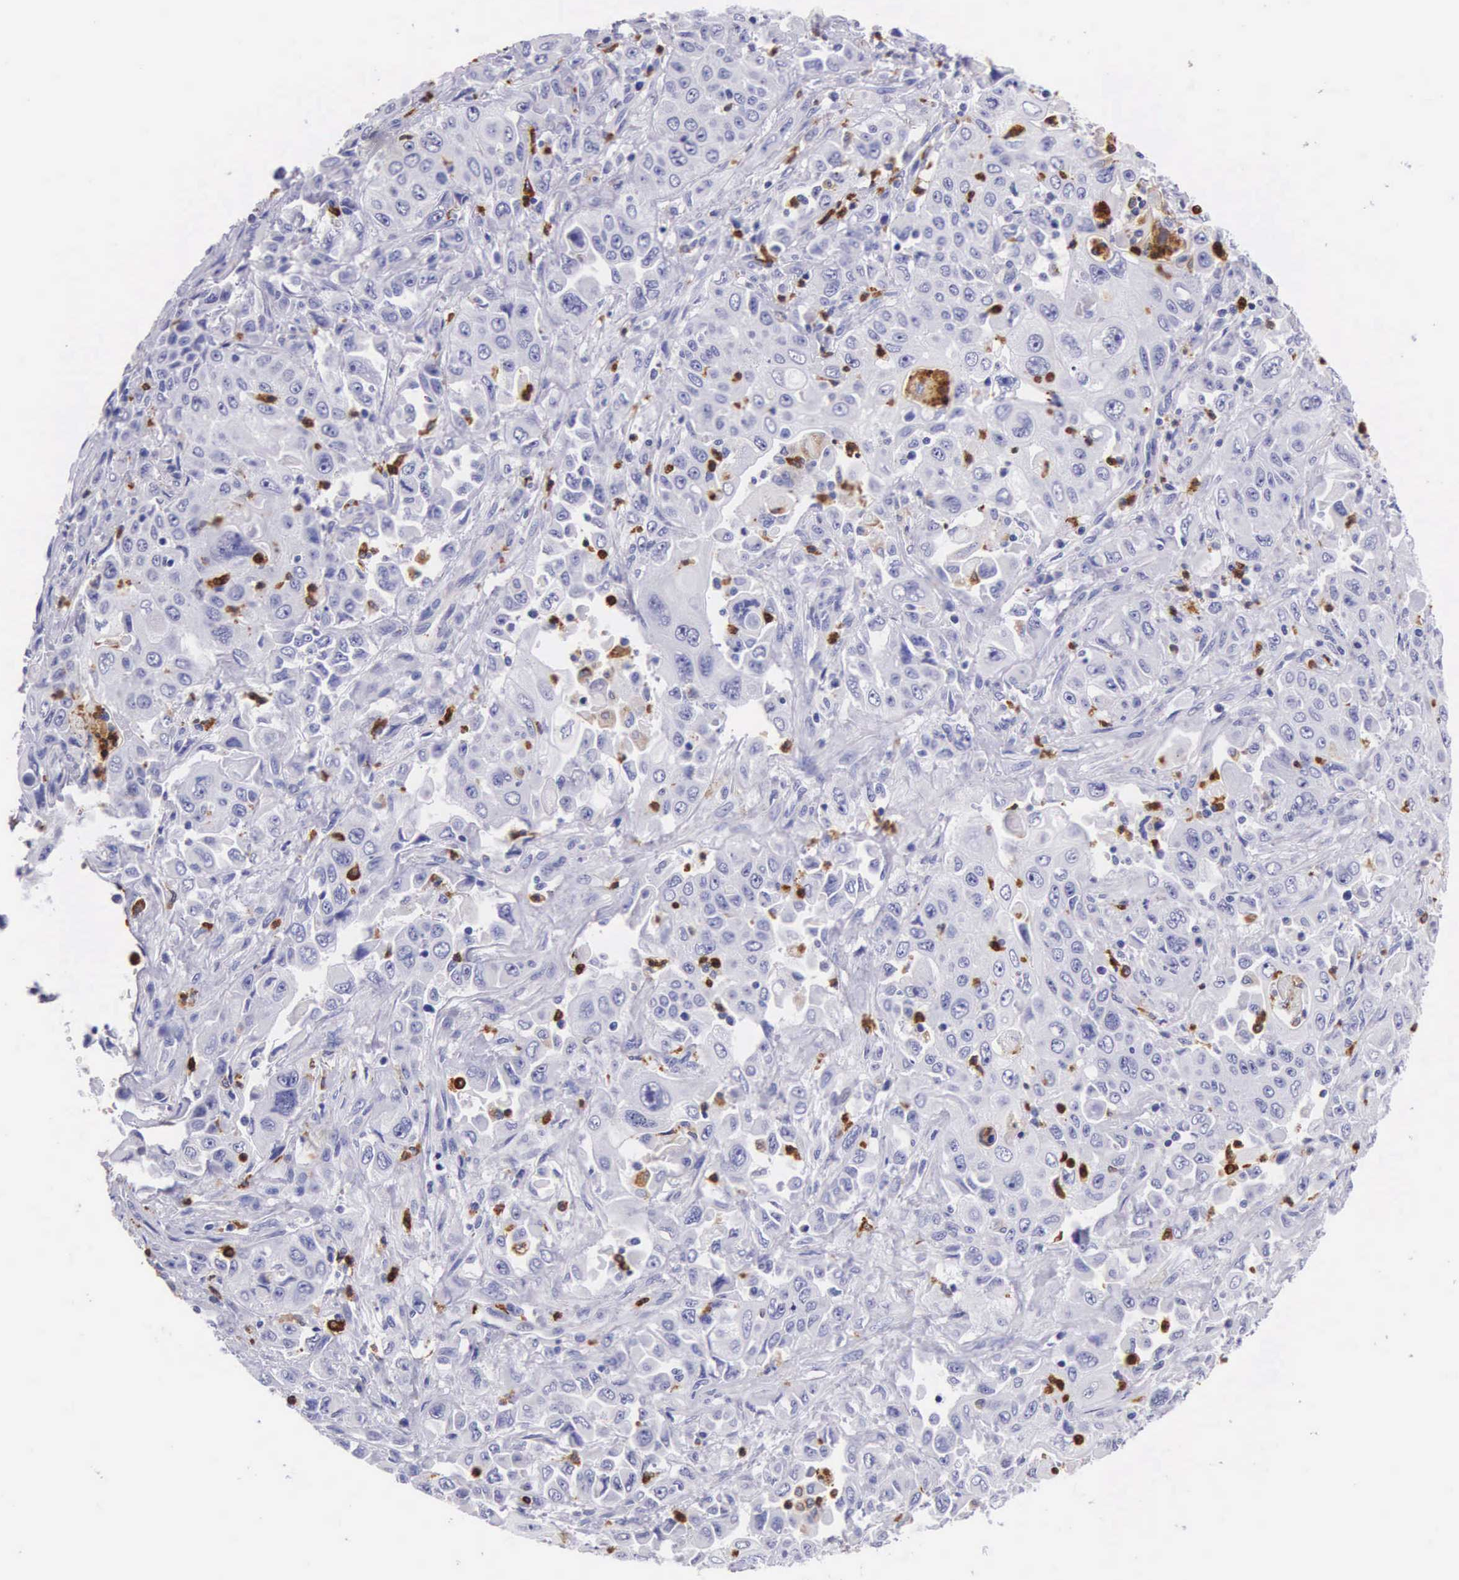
{"staining": {"intensity": "negative", "quantity": "none", "location": "none"}, "tissue": "pancreatic cancer", "cell_type": "Tumor cells", "image_type": "cancer", "snomed": [{"axis": "morphology", "description": "Adenocarcinoma, NOS"}, {"axis": "topography", "description": "Pancreas"}], "caption": "Immunohistochemistry (IHC) histopathology image of pancreatic adenocarcinoma stained for a protein (brown), which exhibits no expression in tumor cells.", "gene": "FCN1", "patient": {"sex": "male", "age": 70}}